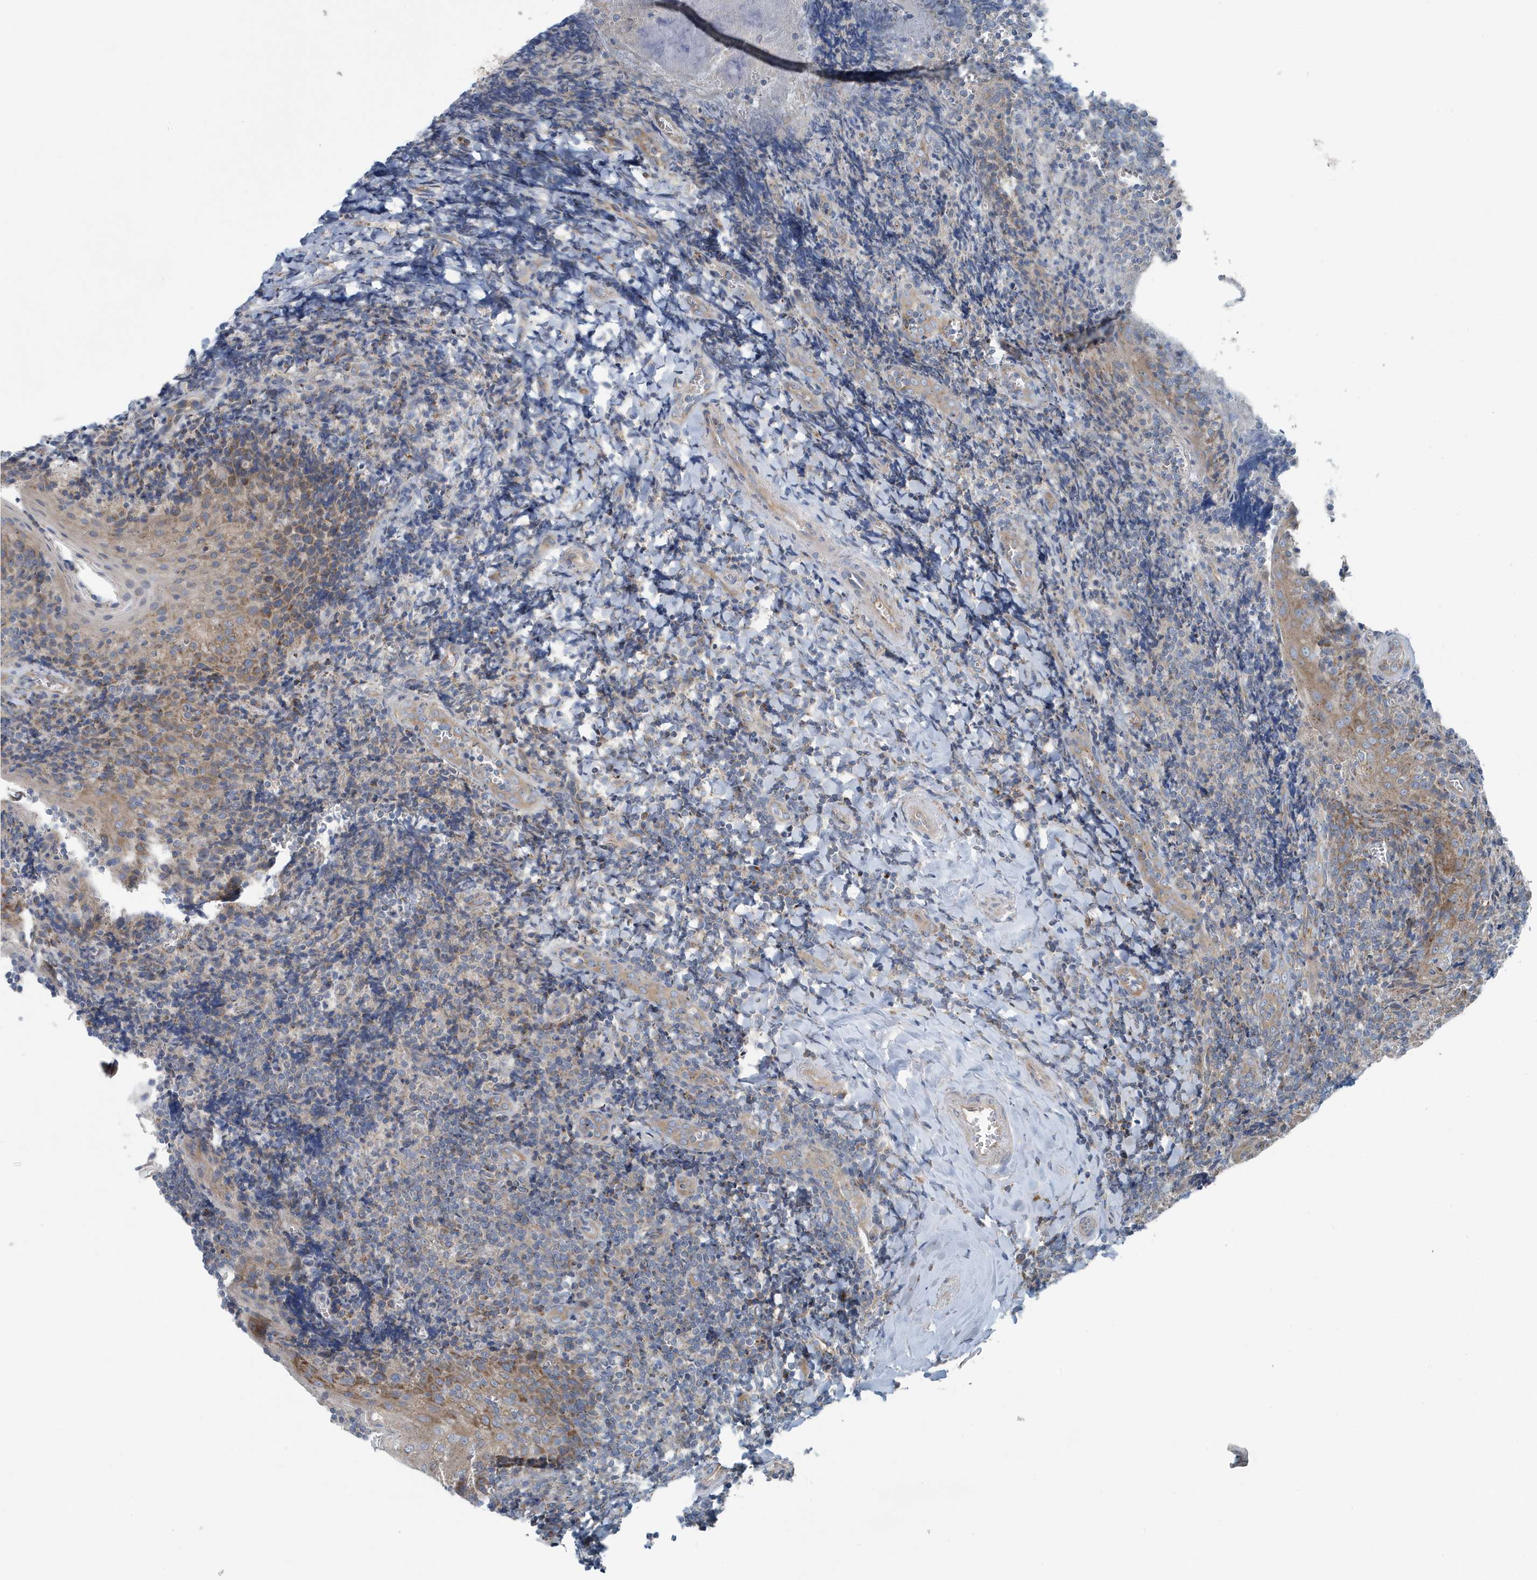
{"staining": {"intensity": "negative", "quantity": "none", "location": "none"}, "tissue": "tonsil", "cell_type": "Germinal center cells", "image_type": "normal", "snomed": [{"axis": "morphology", "description": "Normal tissue, NOS"}, {"axis": "topography", "description": "Tonsil"}], "caption": "Immunohistochemistry histopathology image of normal human tonsil stained for a protein (brown), which displays no expression in germinal center cells. (Immunohistochemistry (ihc), brightfield microscopy, high magnification).", "gene": "PPM1M", "patient": {"sex": "male", "age": 27}}